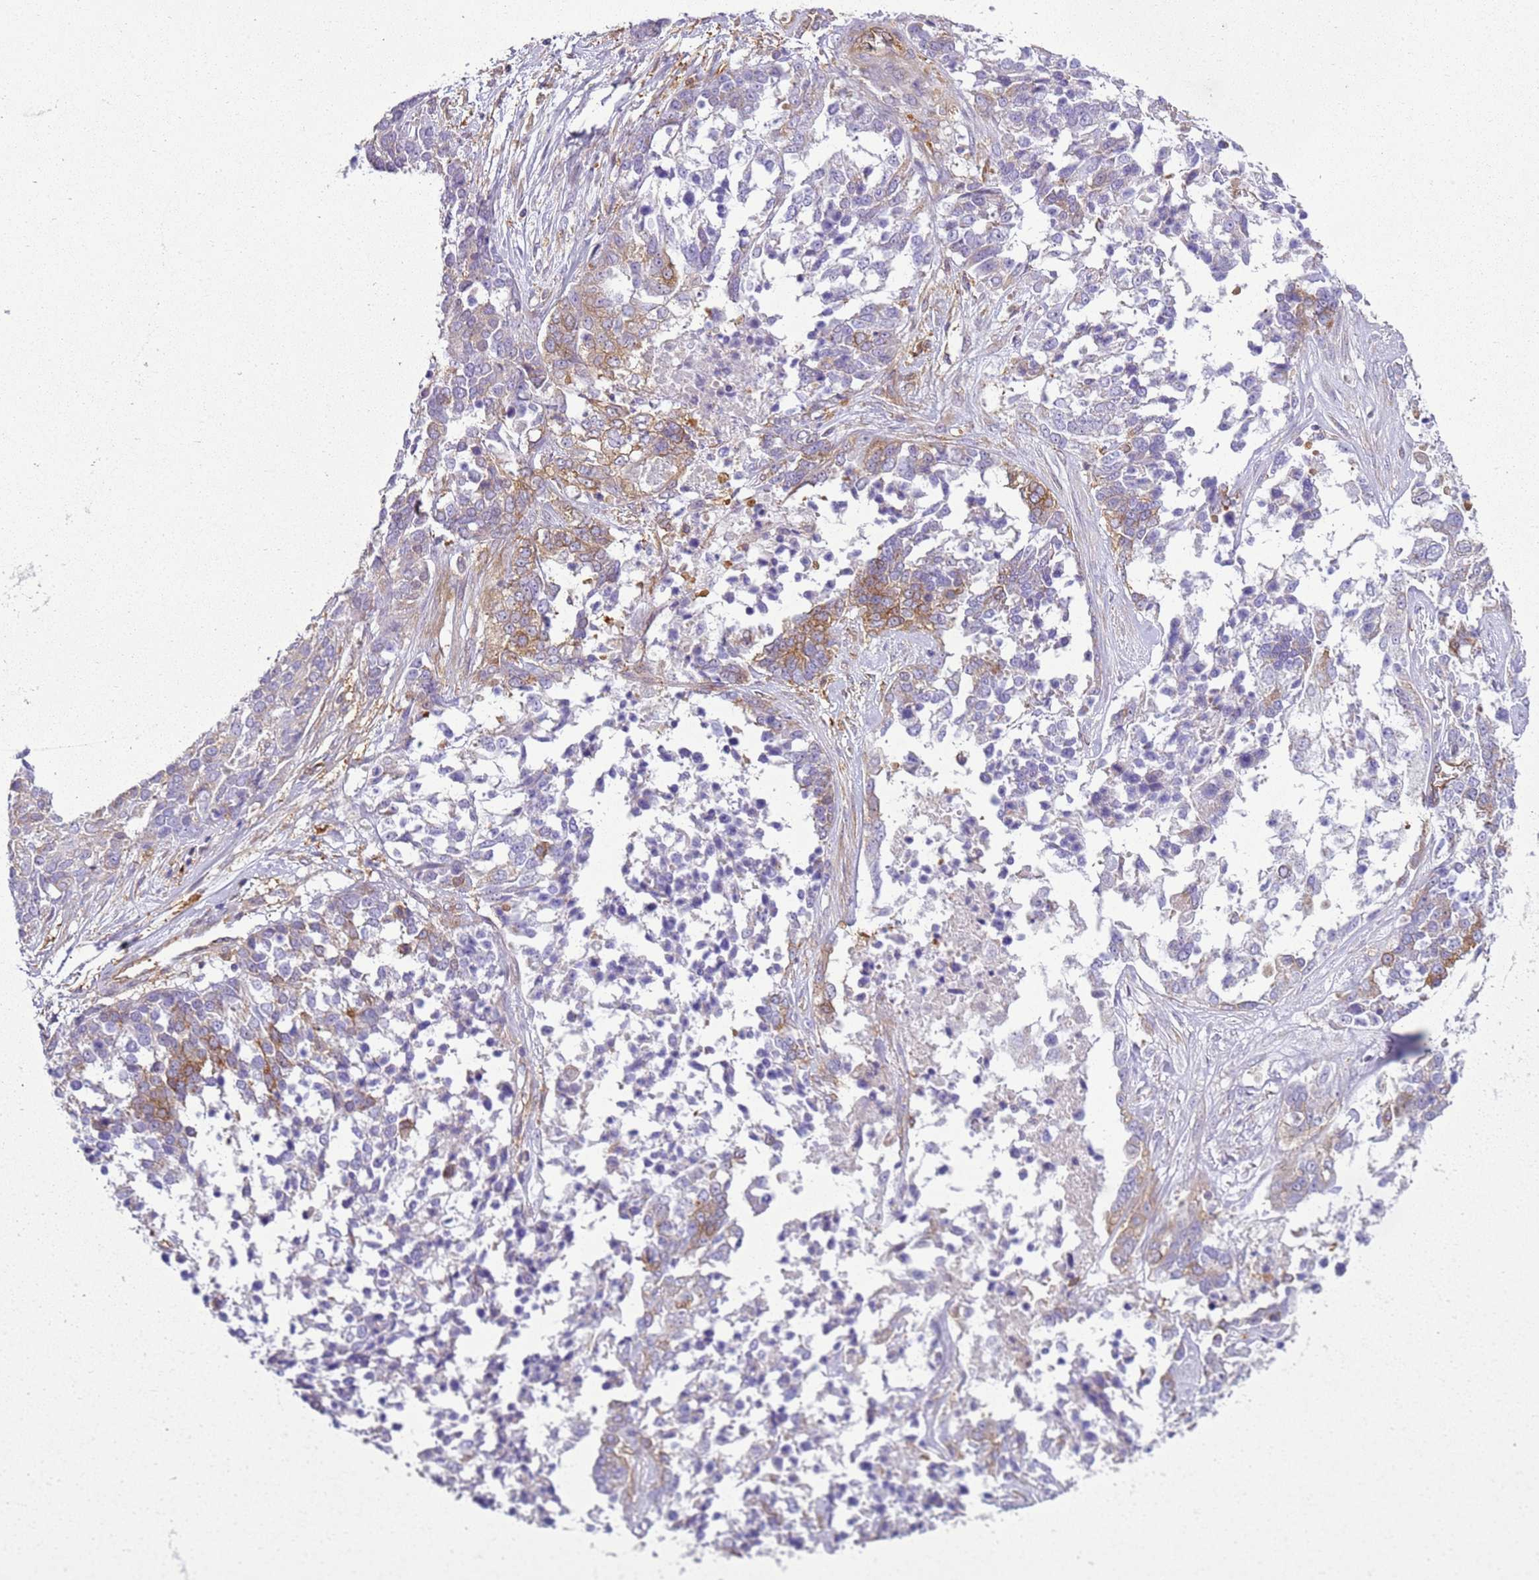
{"staining": {"intensity": "moderate", "quantity": "<25%", "location": "cytoplasmic/membranous"}, "tissue": "ovarian cancer", "cell_type": "Tumor cells", "image_type": "cancer", "snomed": [{"axis": "morphology", "description": "Cystadenocarcinoma, serous, NOS"}, {"axis": "topography", "description": "Ovary"}], "caption": "Tumor cells demonstrate low levels of moderate cytoplasmic/membranous staining in about <25% of cells in ovarian cancer.", "gene": "SNX21", "patient": {"sex": "female", "age": 44}}